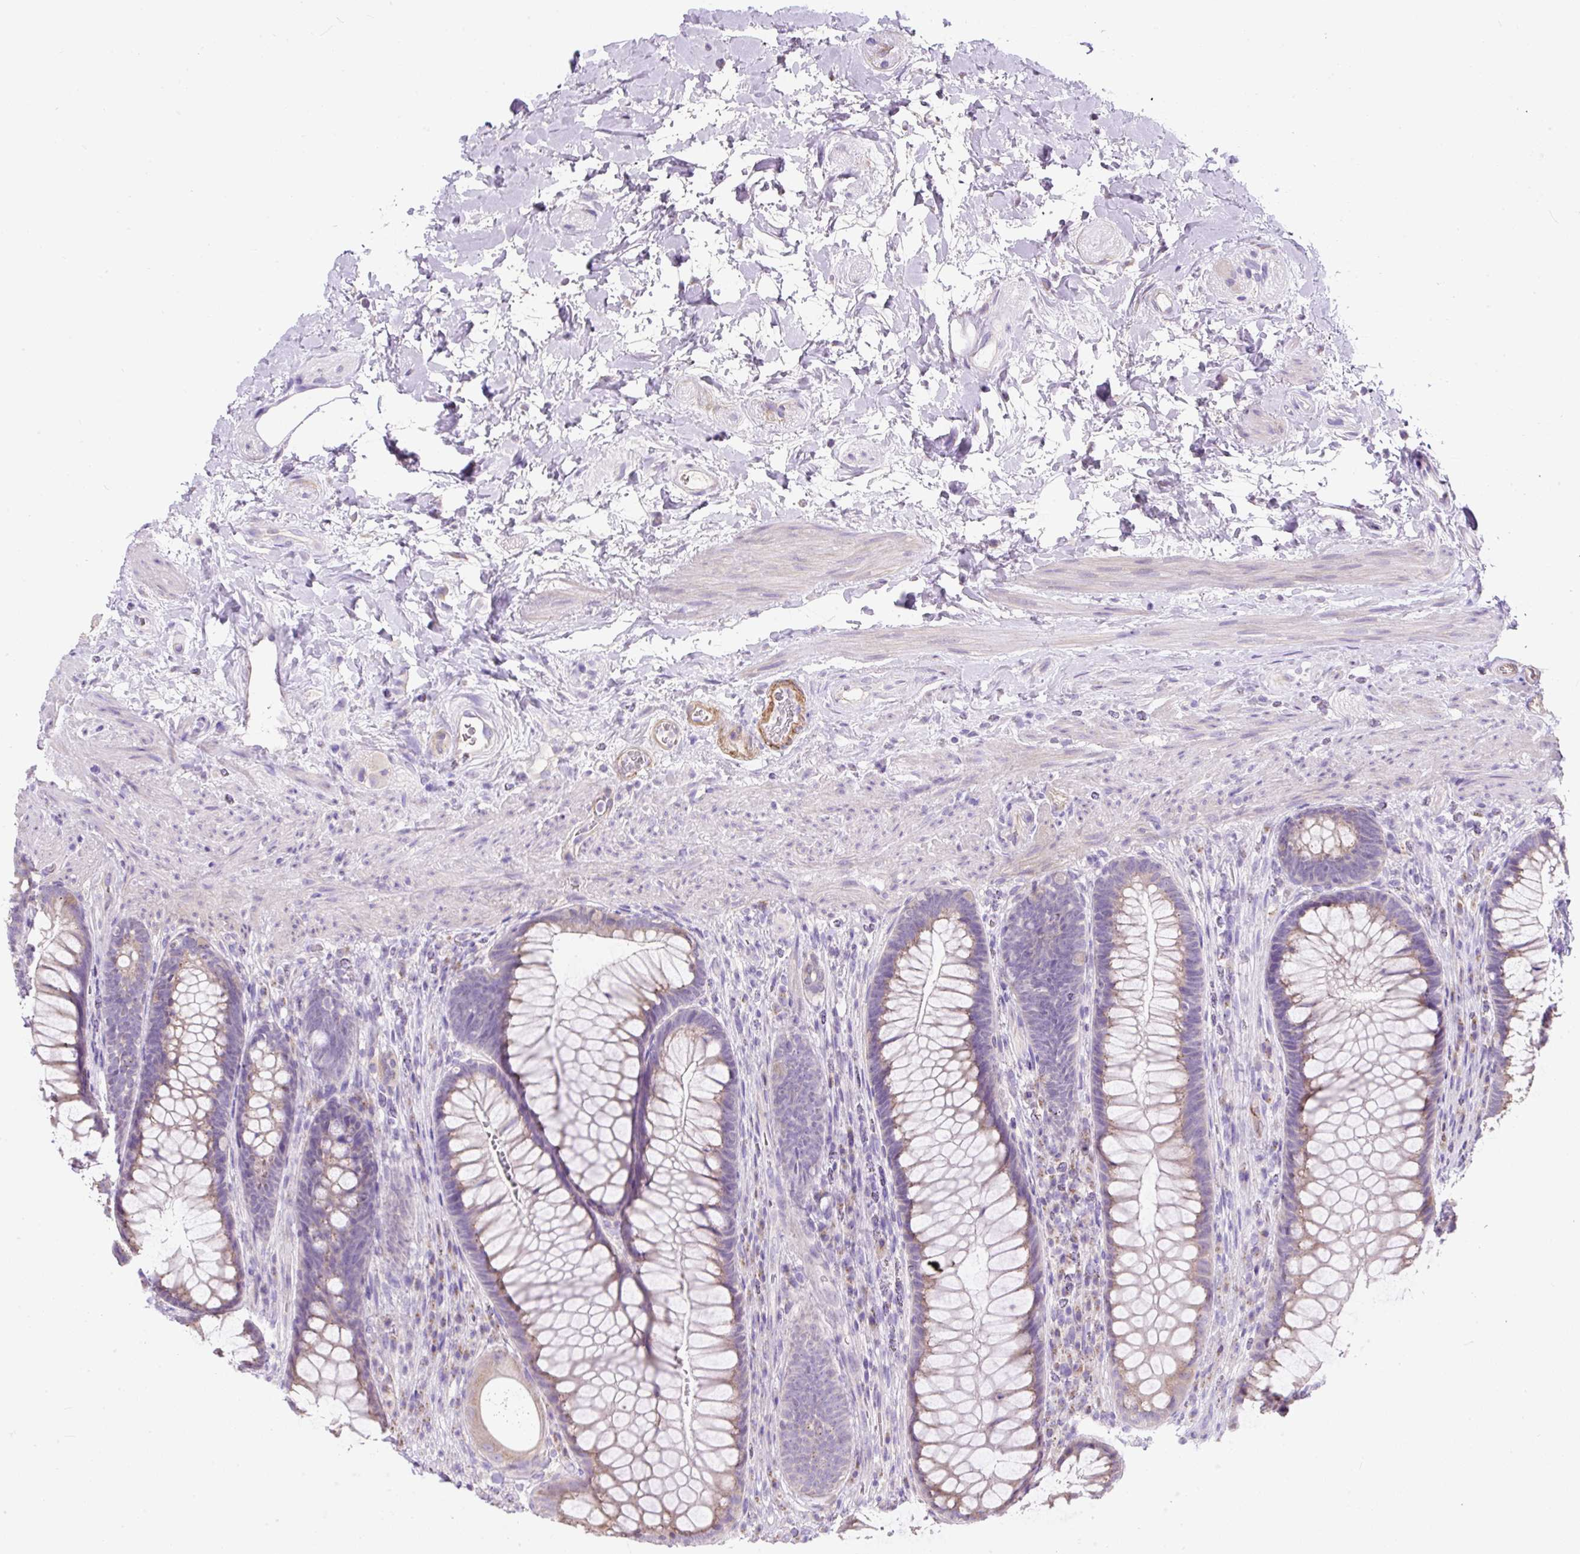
{"staining": {"intensity": "weak", "quantity": "25%-75%", "location": "cytoplasmic/membranous"}, "tissue": "rectum", "cell_type": "Glandular cells", "image_type": "normal", "snomed": [{"axis": "morphology", "description": "Normal tissue, NOS"}, {"axis": "topography", "description": "Rectum"}], "caption": "Brown immunohistochemical staining in unremarkable human rectum exhibits weak cytoplasmic/membranous expression in approximately 25%-75% of glandular cells. (DAB (3,3'-diaminobenzidine) IHC, brown staining for protein, blue staining for nuclei).", "gene": "SUSD5", "patient": {"sex": "male", "age": 53}}